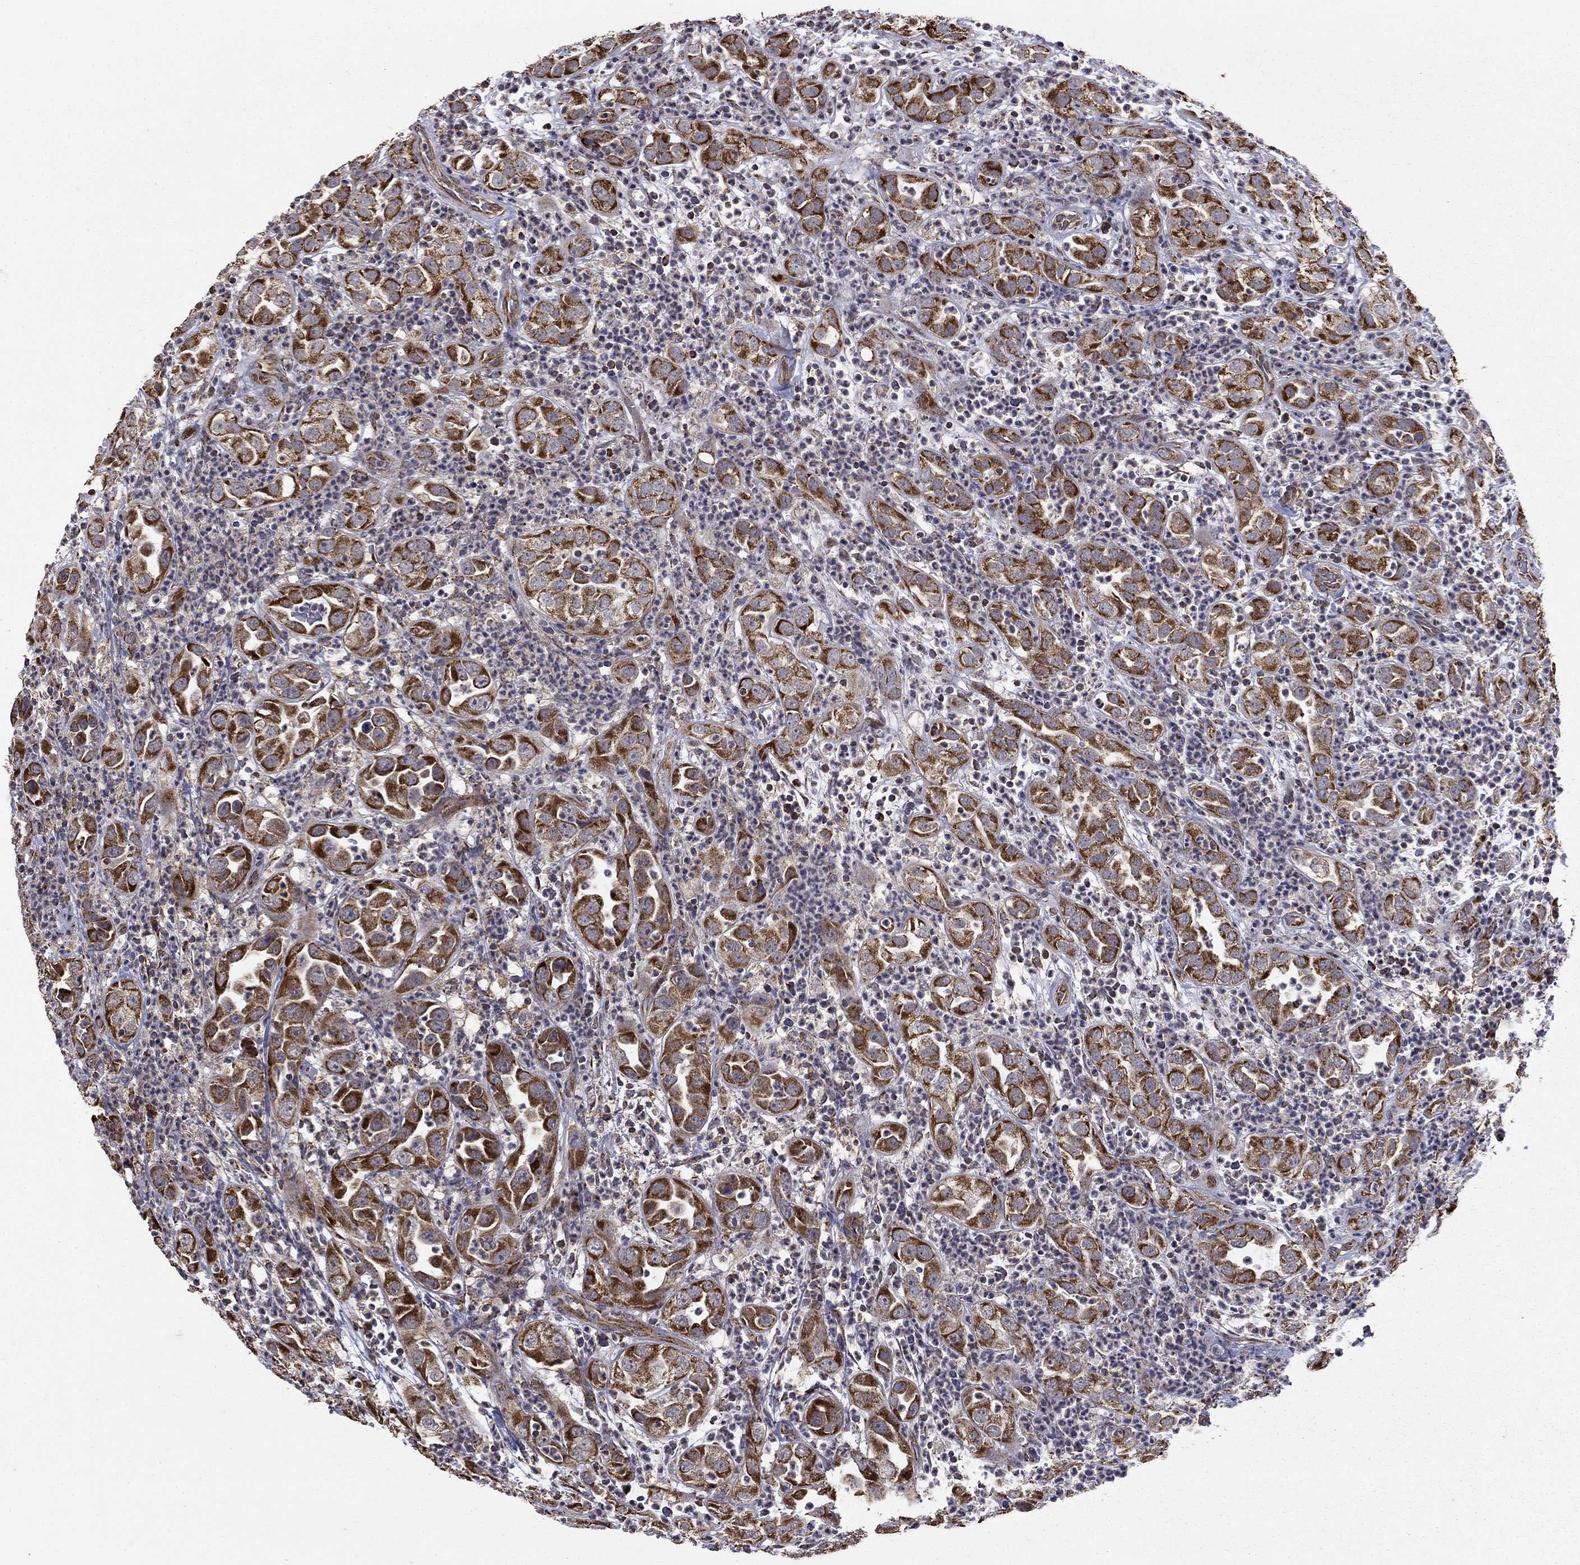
{"staining": {"intensity": "strong", "quantity": ">75%", "location": "cytoplasmic/membranous"}, "tissue": "urothelial cancer", "cell_type": "Tumor cells", "image_type": "cancer", "snomed": [{"axis": "morphology", "description": "Urothelial carcinoma, High grade"}, {"axis": "topography", "description": "Urinary bladder"}], "caption": "Immunohistochemistry of high-grade urothelial carcinoma demonstrates high levels of strong cytoplasmic/membranous staining in approximately >75% of tumor cells. Nuclei are stained in blue.", "gene": "NDUFS8", "patient": {"sex": "female", "age": 41}}